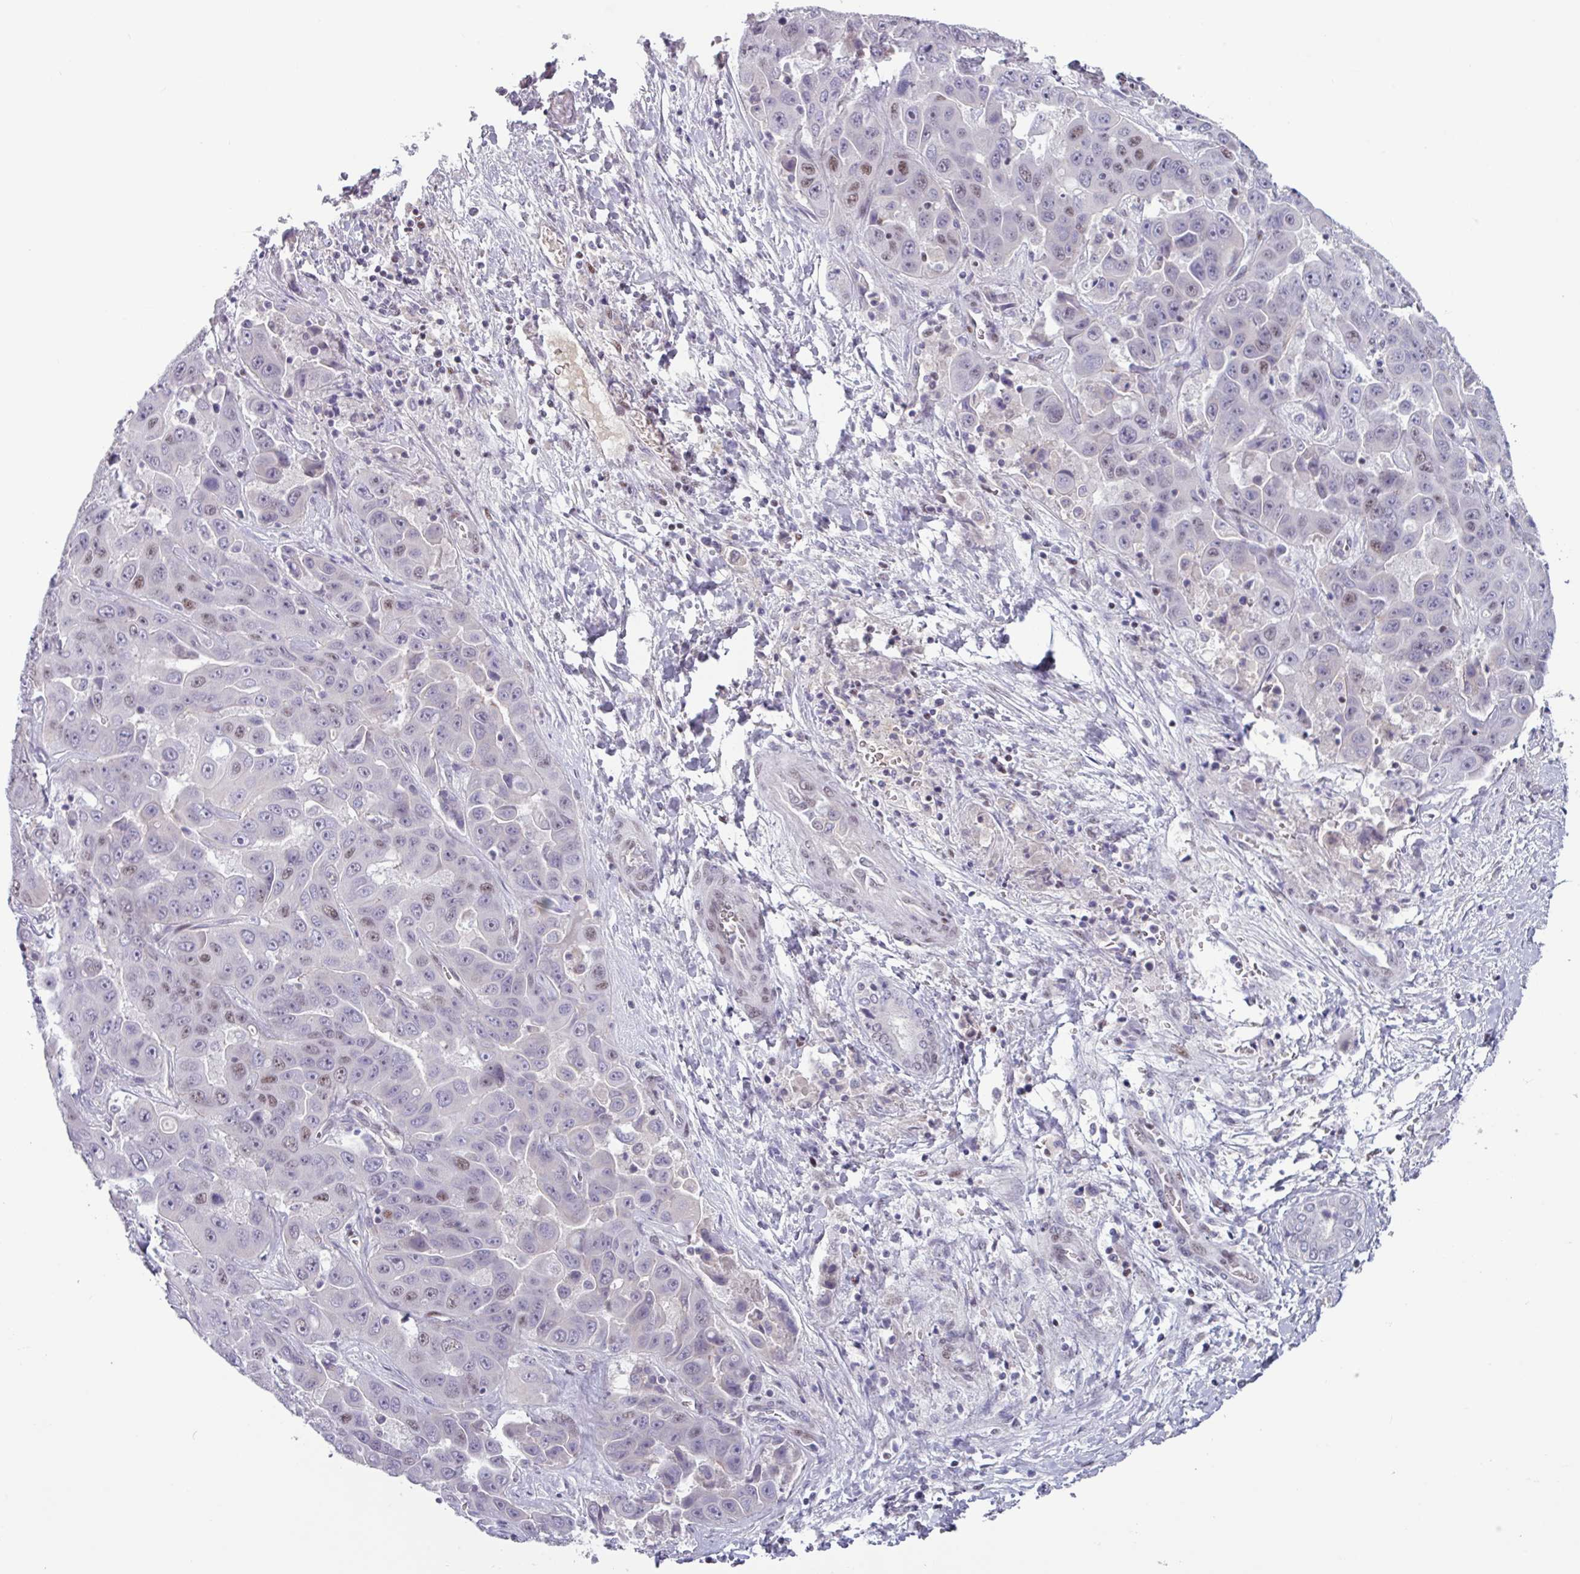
{"staining": {"intensity": "moderate", "quantity": "<25%", "location": "nuclear"}, "tissue": "liver cancer", "cell_type": "Tumor cells", "image_type": "cancer", "snomed": [{"axis": "morphology", "description": "Cholangiocarcinoma"}, {"axis": "topography", "description": "Liver"}], "caption": "IHC staining of cholangiocarcinoma (liver), which demonstrates low levels of moderate nuclear staining in approximately <25% of tumor cells indicating moderate nuclear protein staining. The staining was performed using DAB (3,3'-diaminobenzidine) (brown) for protein detection and nuclei were counterstained in hematoxylin (blue).", "gene": "ZNF575", "patient": {"sex": "female", "age": 52}}